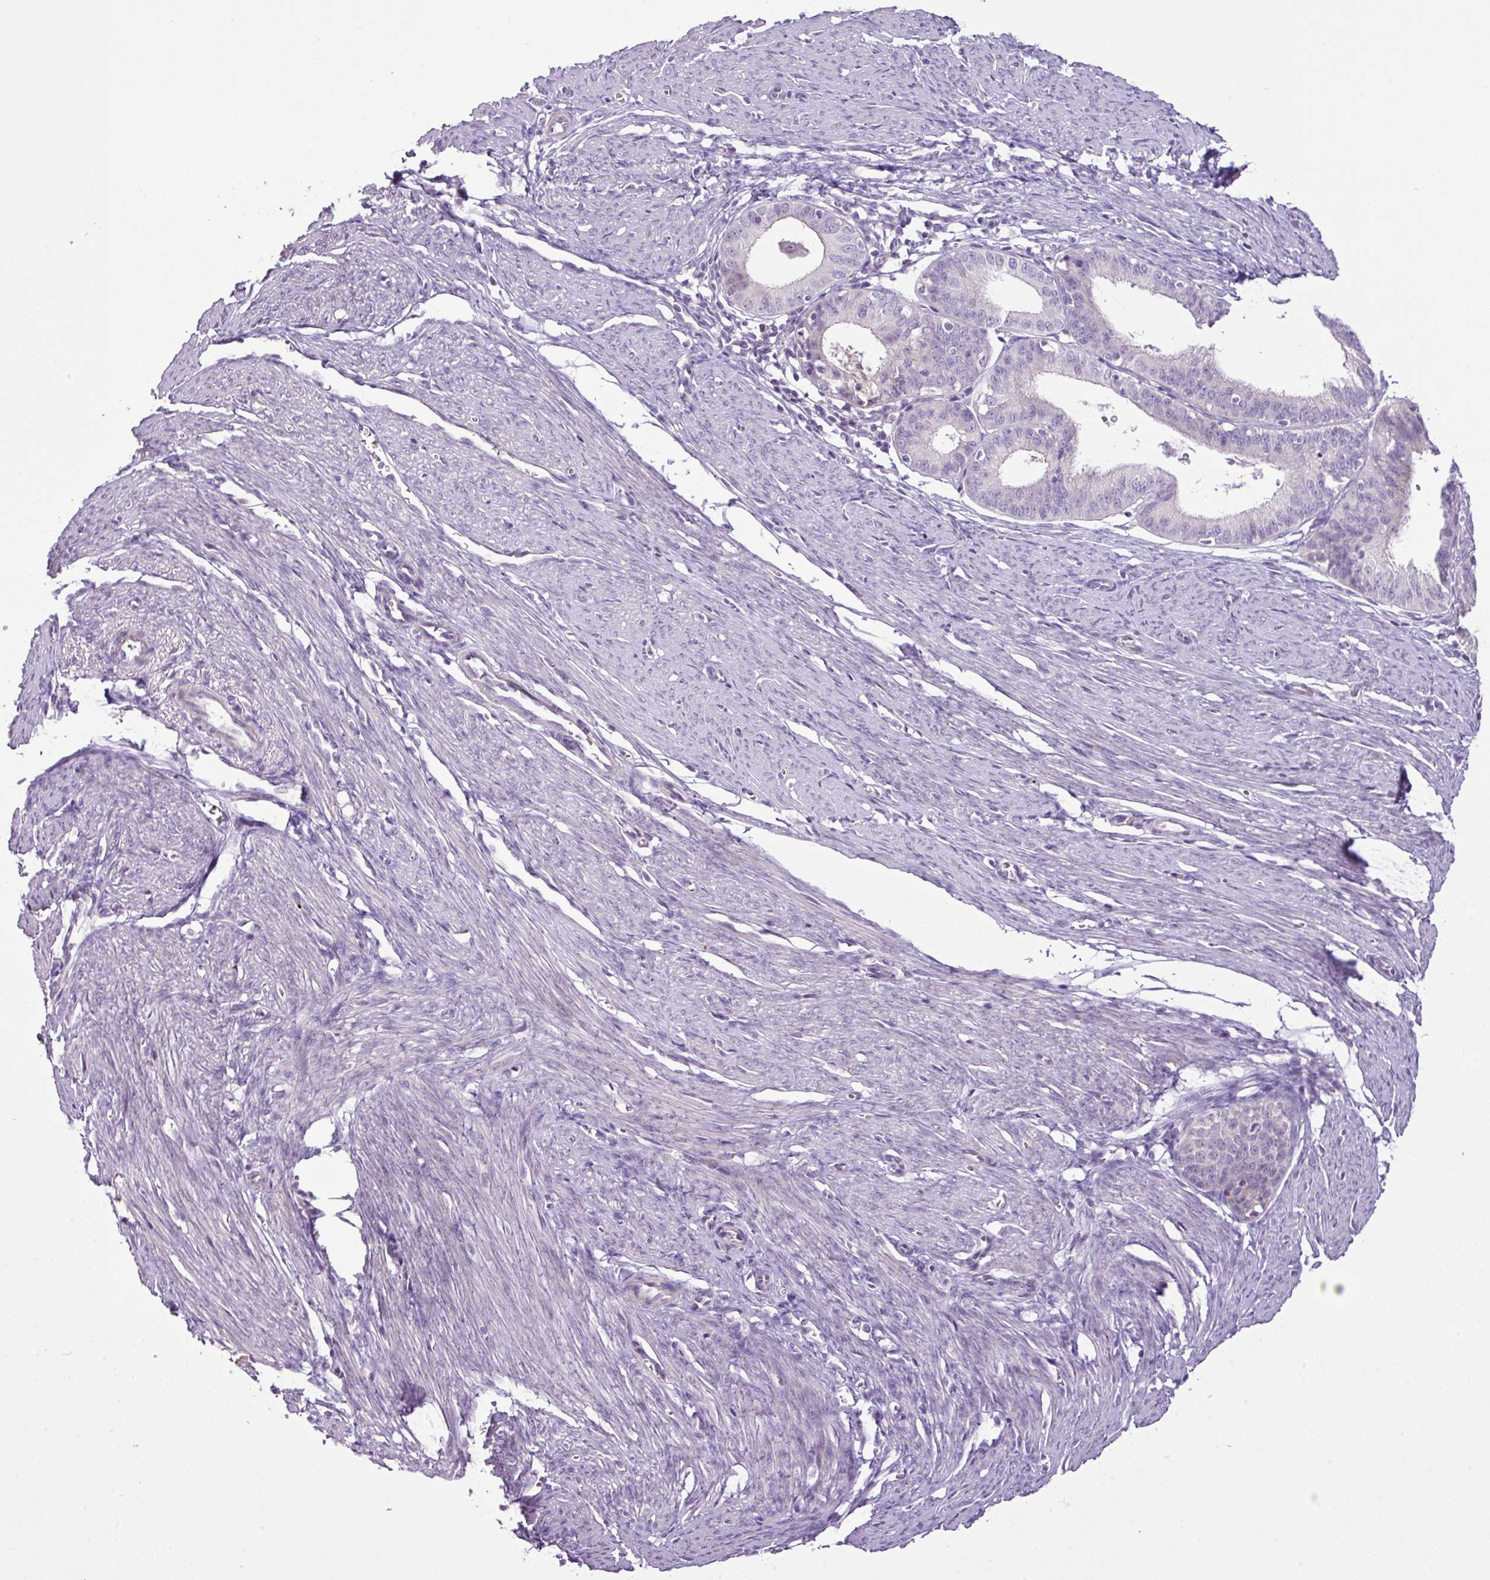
{"staining": {"intensity": "negative", "quantity": "none", "location": "none"}, "tissue": "endometrial cancer", "cell_type": "Tumor cells", "image_type": "cancer", "snomed": [{"axis": "morphology", "description": "Adenocarcinoma, NOS"}, {"axis": "topography", "description": "Endometrium"}], "caption": "Immunohistochemistry of endometrial cancer exhibits no positivity in tumor cells.", "gene": "DNAJB13", "patient": {"sex": "female", "age": 51}}